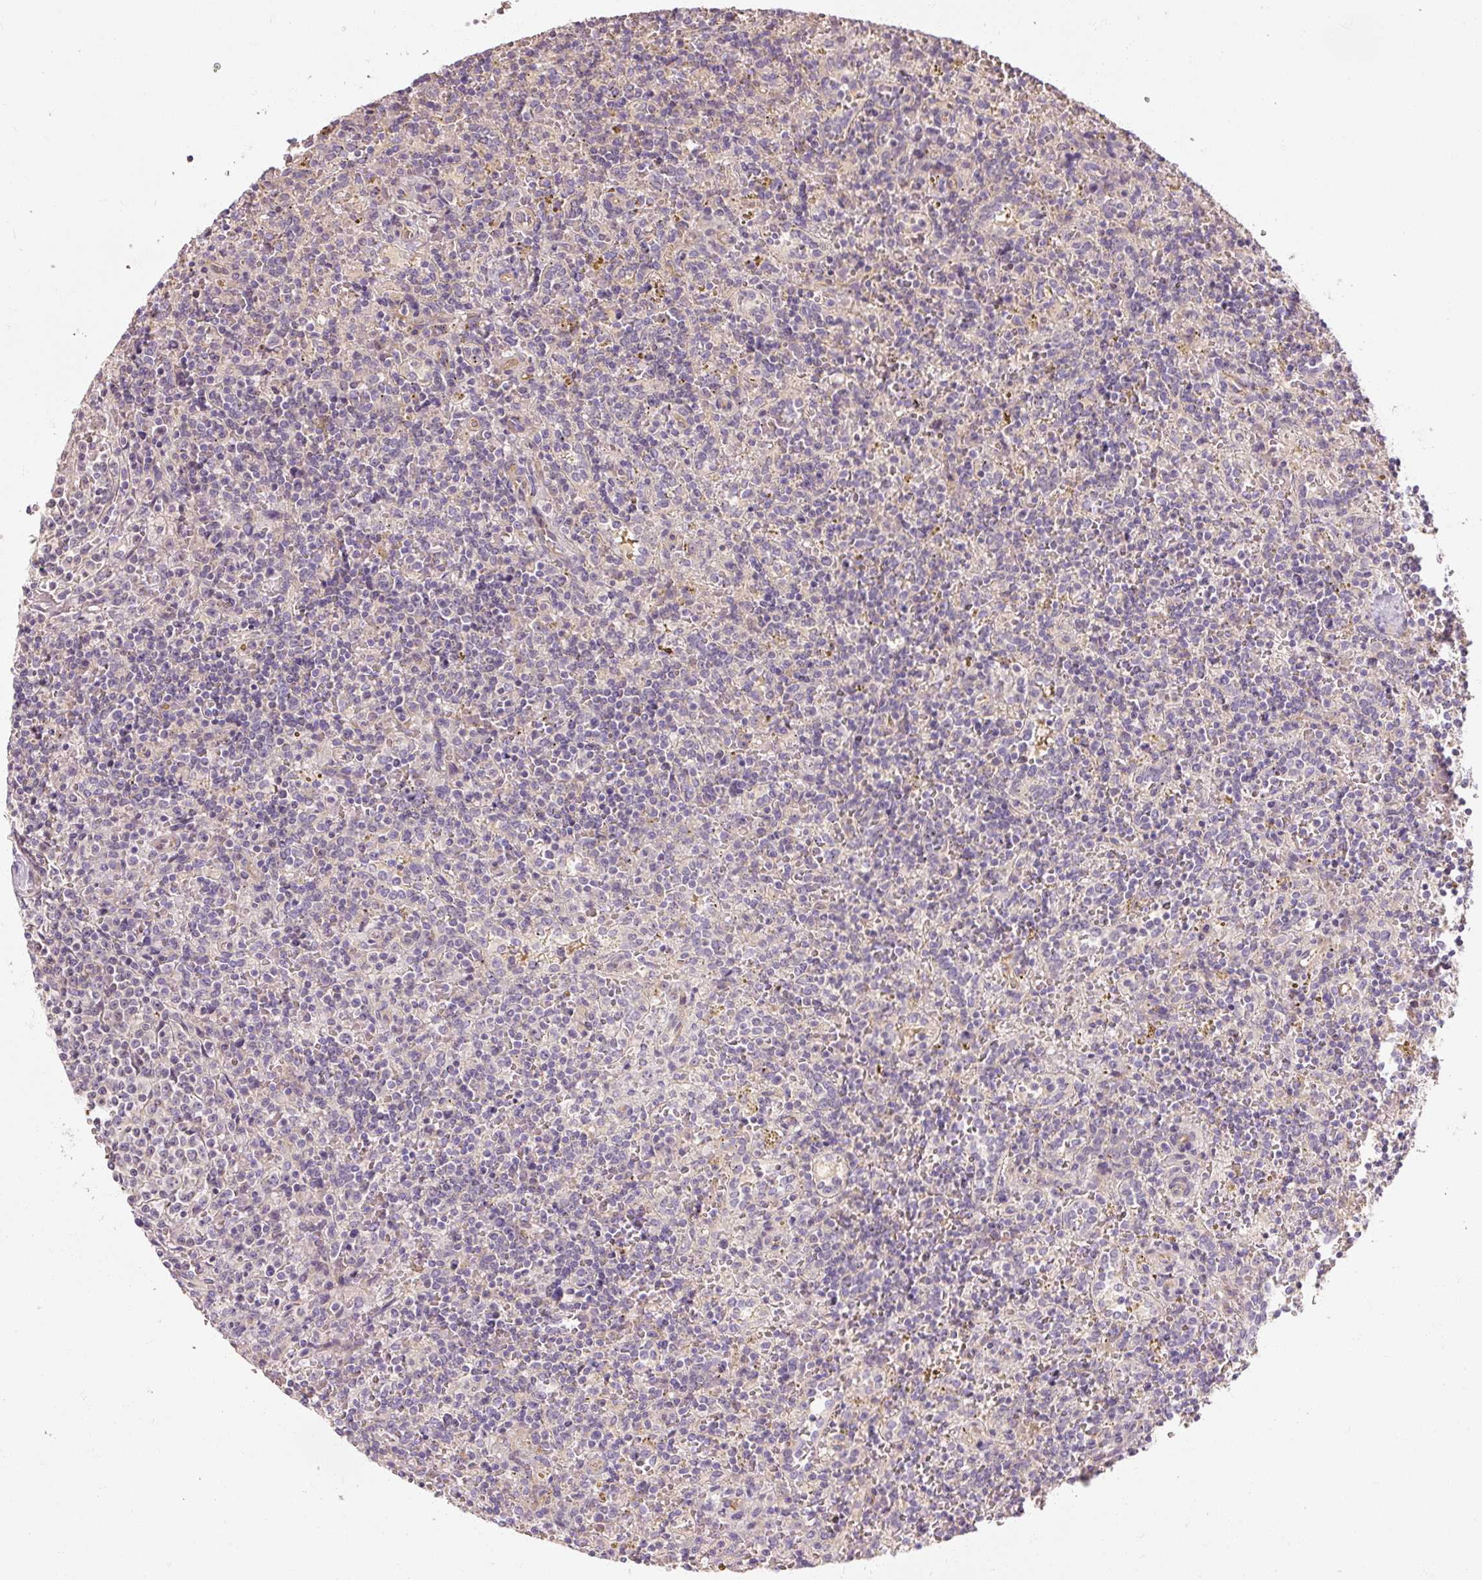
{"staining": {"intensity": "negative", "quantity": "none", "location": "none"}, "tissue": "lymphoma", "cell_type": "Tumor cells", "image_type": "cancer", "snomed": [{"axis": "morphology", "description": "Malignant lymphoma, non-Hodgkin's type, Low grade"}, {"axis": "topography", "description": "Spleen"}], "caption": "There is no significant expression in tumor cells of low-grade malignant lymphoma, non-Hodgkin's type.", "gene": "RB1CC1", "patient": {"sex": "male", "age": 67}}